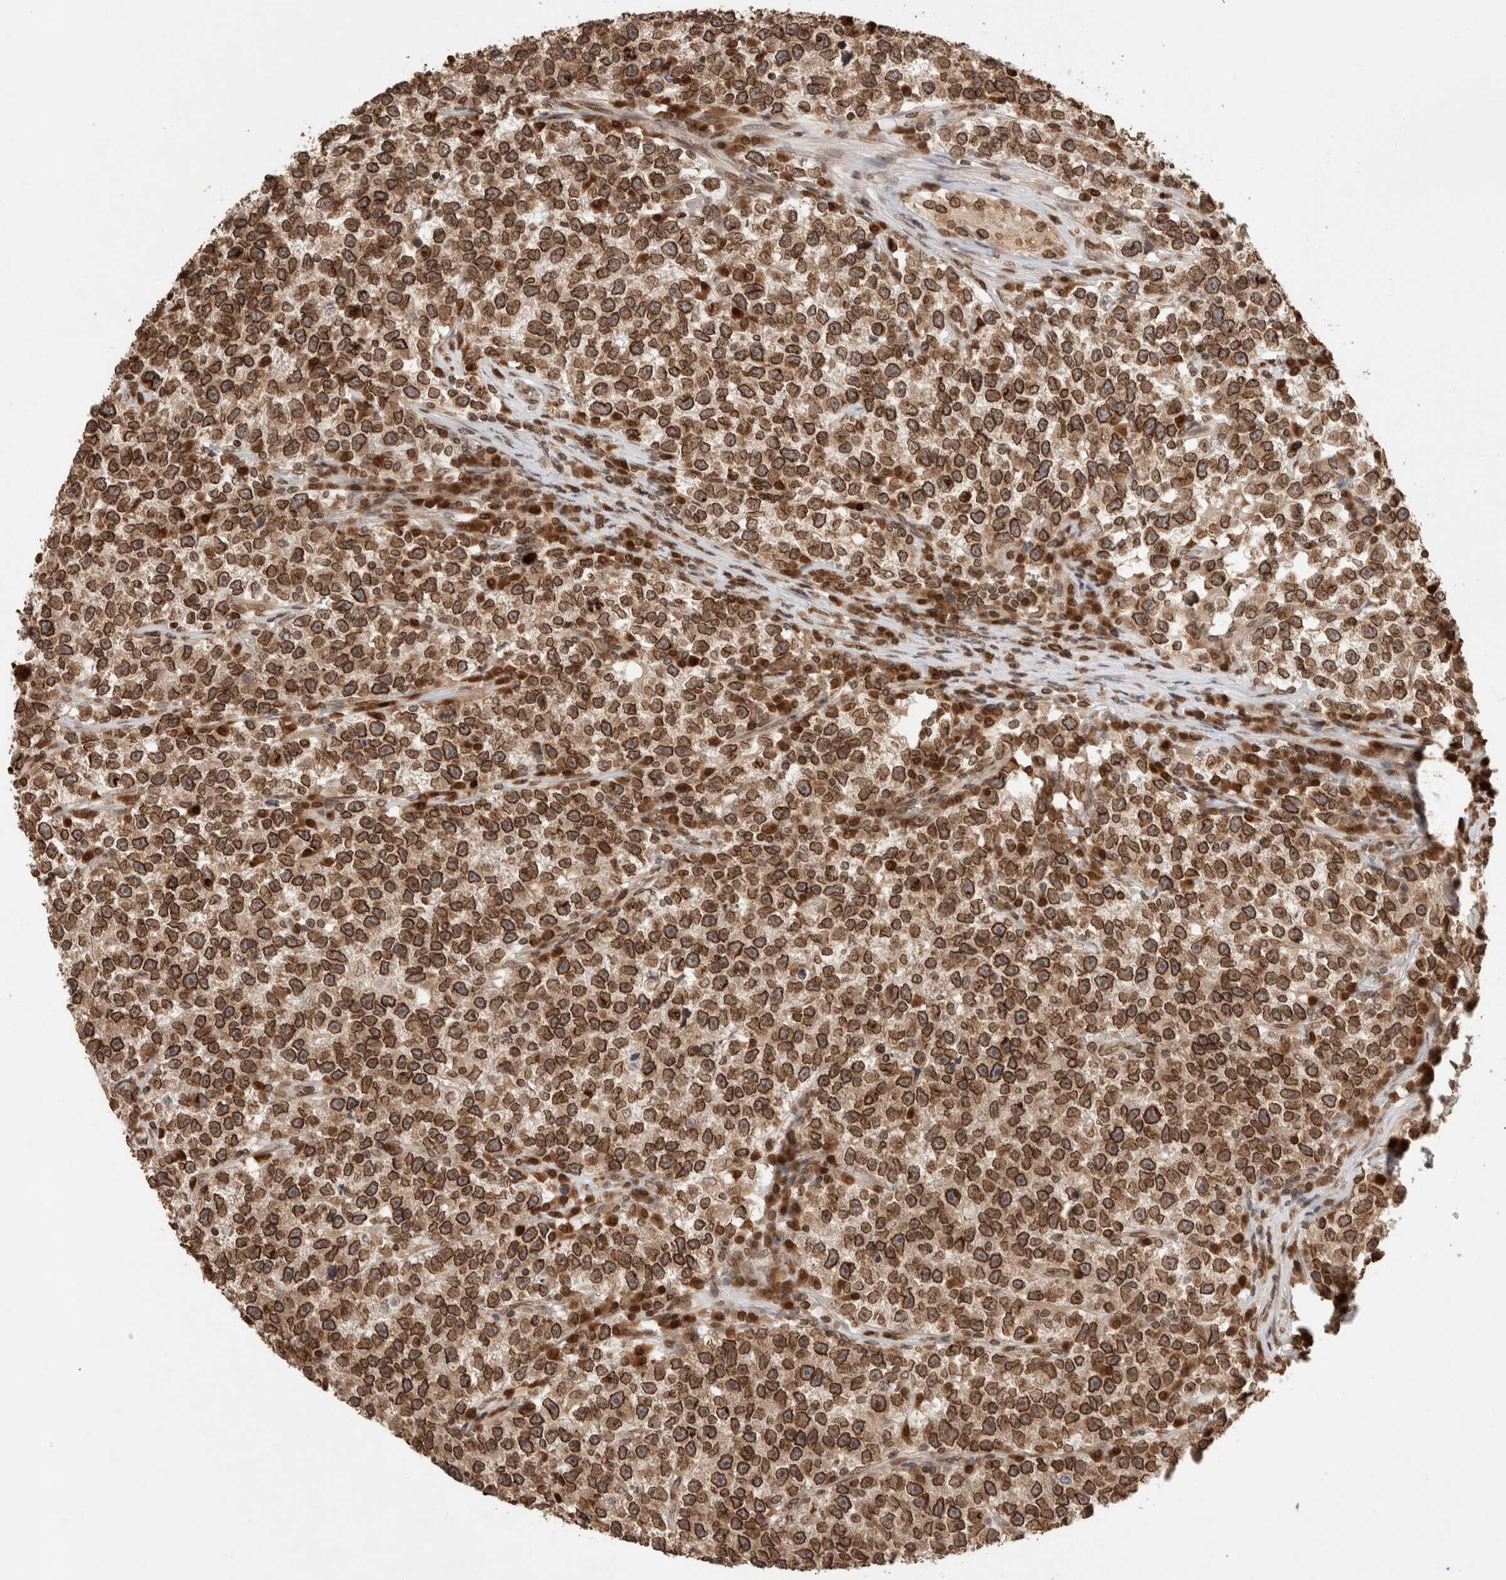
{"staining": {"intensity": "strong", "quantity": ">75%", "location": "cytoplasmic/membranous,nuclear"}, "tissue": "testis cancer", "cell_type": "Tumor cells", "image_type": "cancer", "snomed": [{"axis": "morphology", "description": "Seminoma, NOS"}, {"axis": "topography", "description": "Testis"}], "caption": "About >75% of tumor cells in human testis cancer (seminoma) exhibit strong cytoplasmic/membranous and nuclear protein staining as visualized by brown immunohistochemical staining.", "gene": "TPR", "patient": {"sex": "male", "age": 22}}